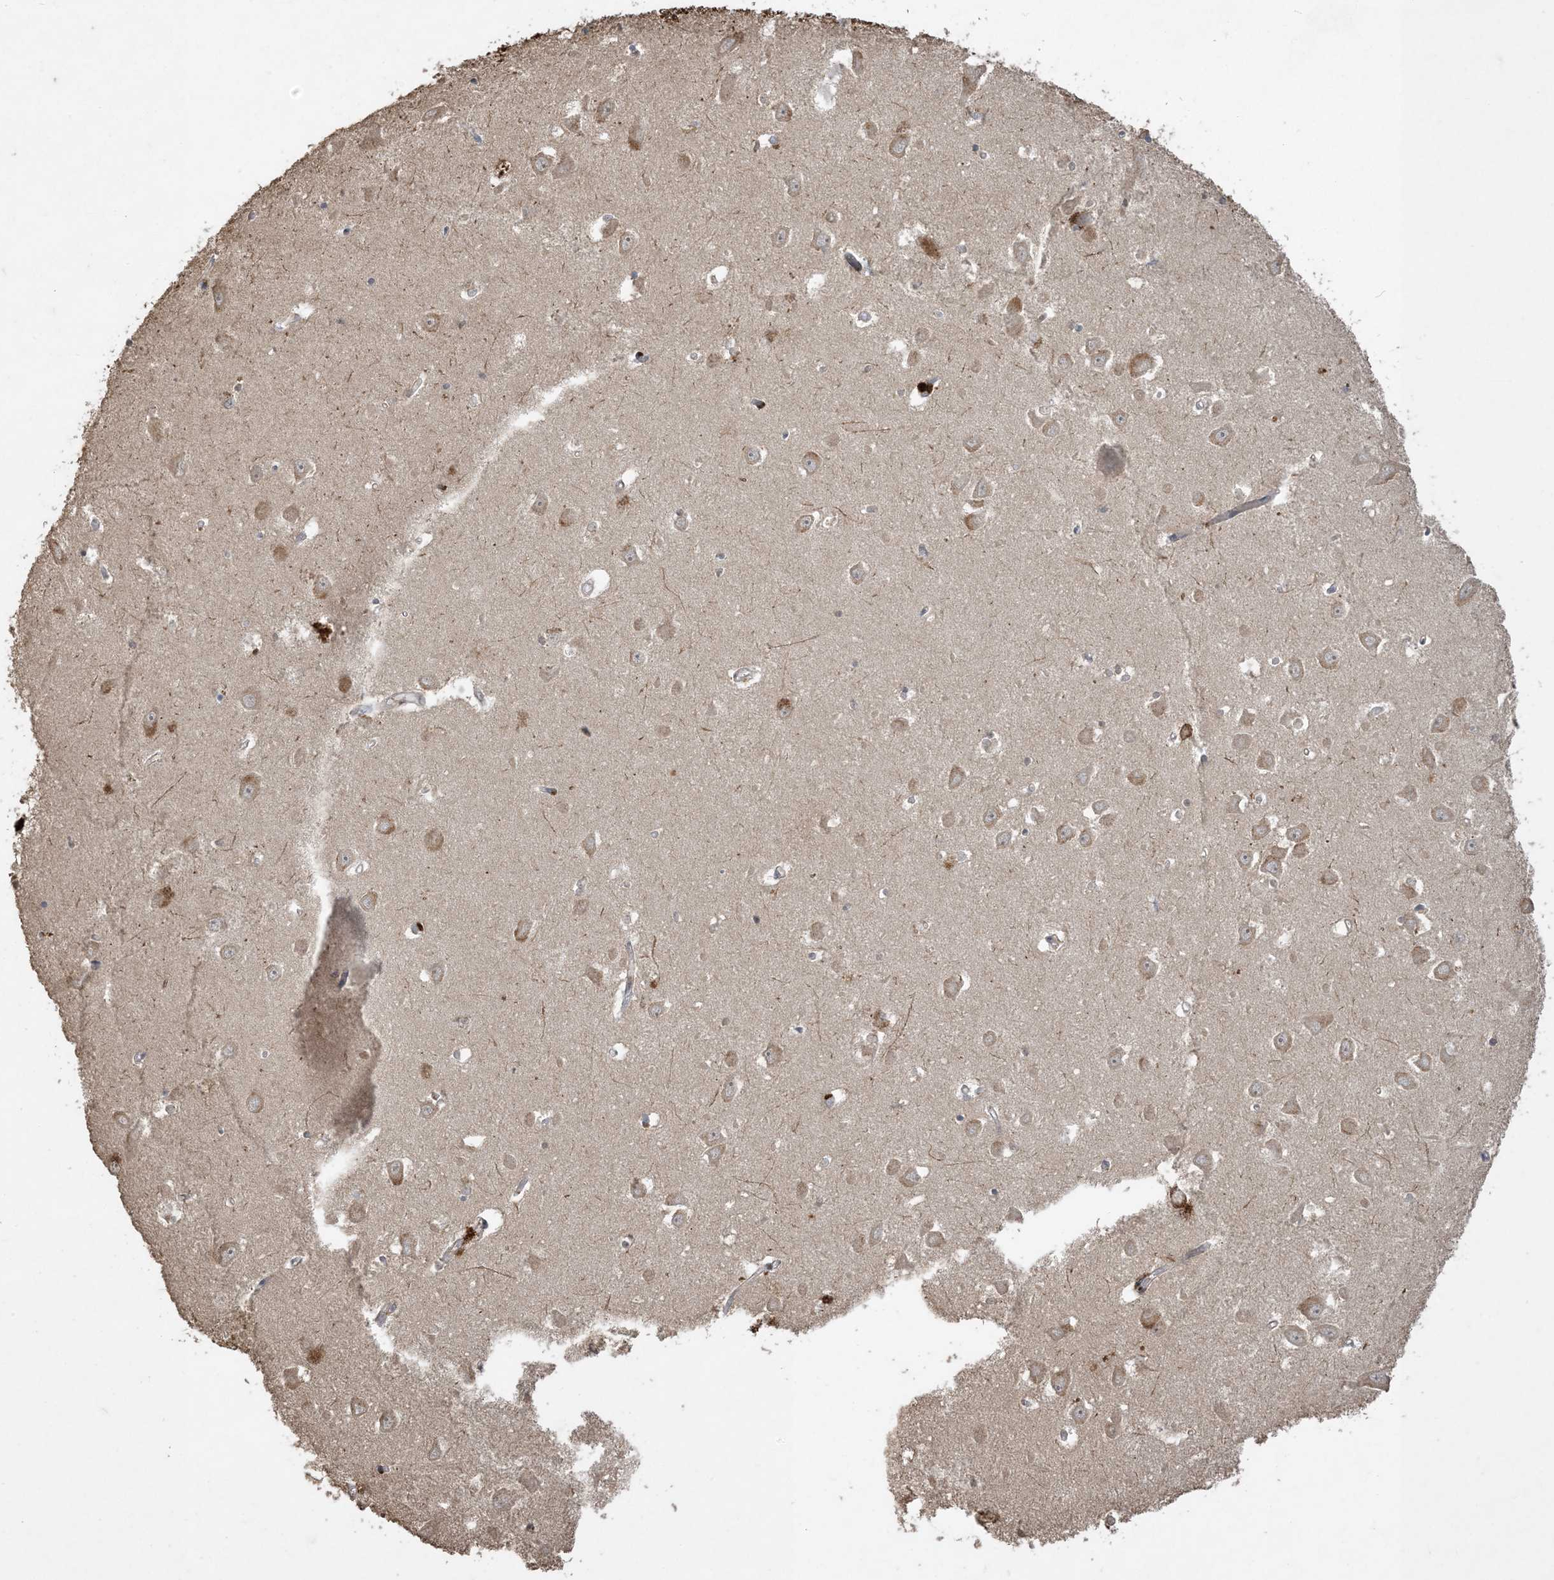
{"staining": {"intensity": "weak", "quantity": "<25%", "location": "cytoplasmic/membranous"}, "tissue": "hippocampus", "cell_type": "Glial cells", "image_type": "normal", "snomed": [{"axis": "morphology", "description": "Normal tissue, NOS"}, {"axis": "topography", "description": "Hippocampus"}], "caption": "This is a micrograph of IHC staining of normal hippocampus, which shows no positivity in glial cells. Brightfield microscopy of IHC stained with DAB (3,3'-diaminobenzidine) (brown) and hematoxylin (blue), captured at high magnification.", "gene": "EFCAB8", "patient": {"sex": "male", "age": 70}}